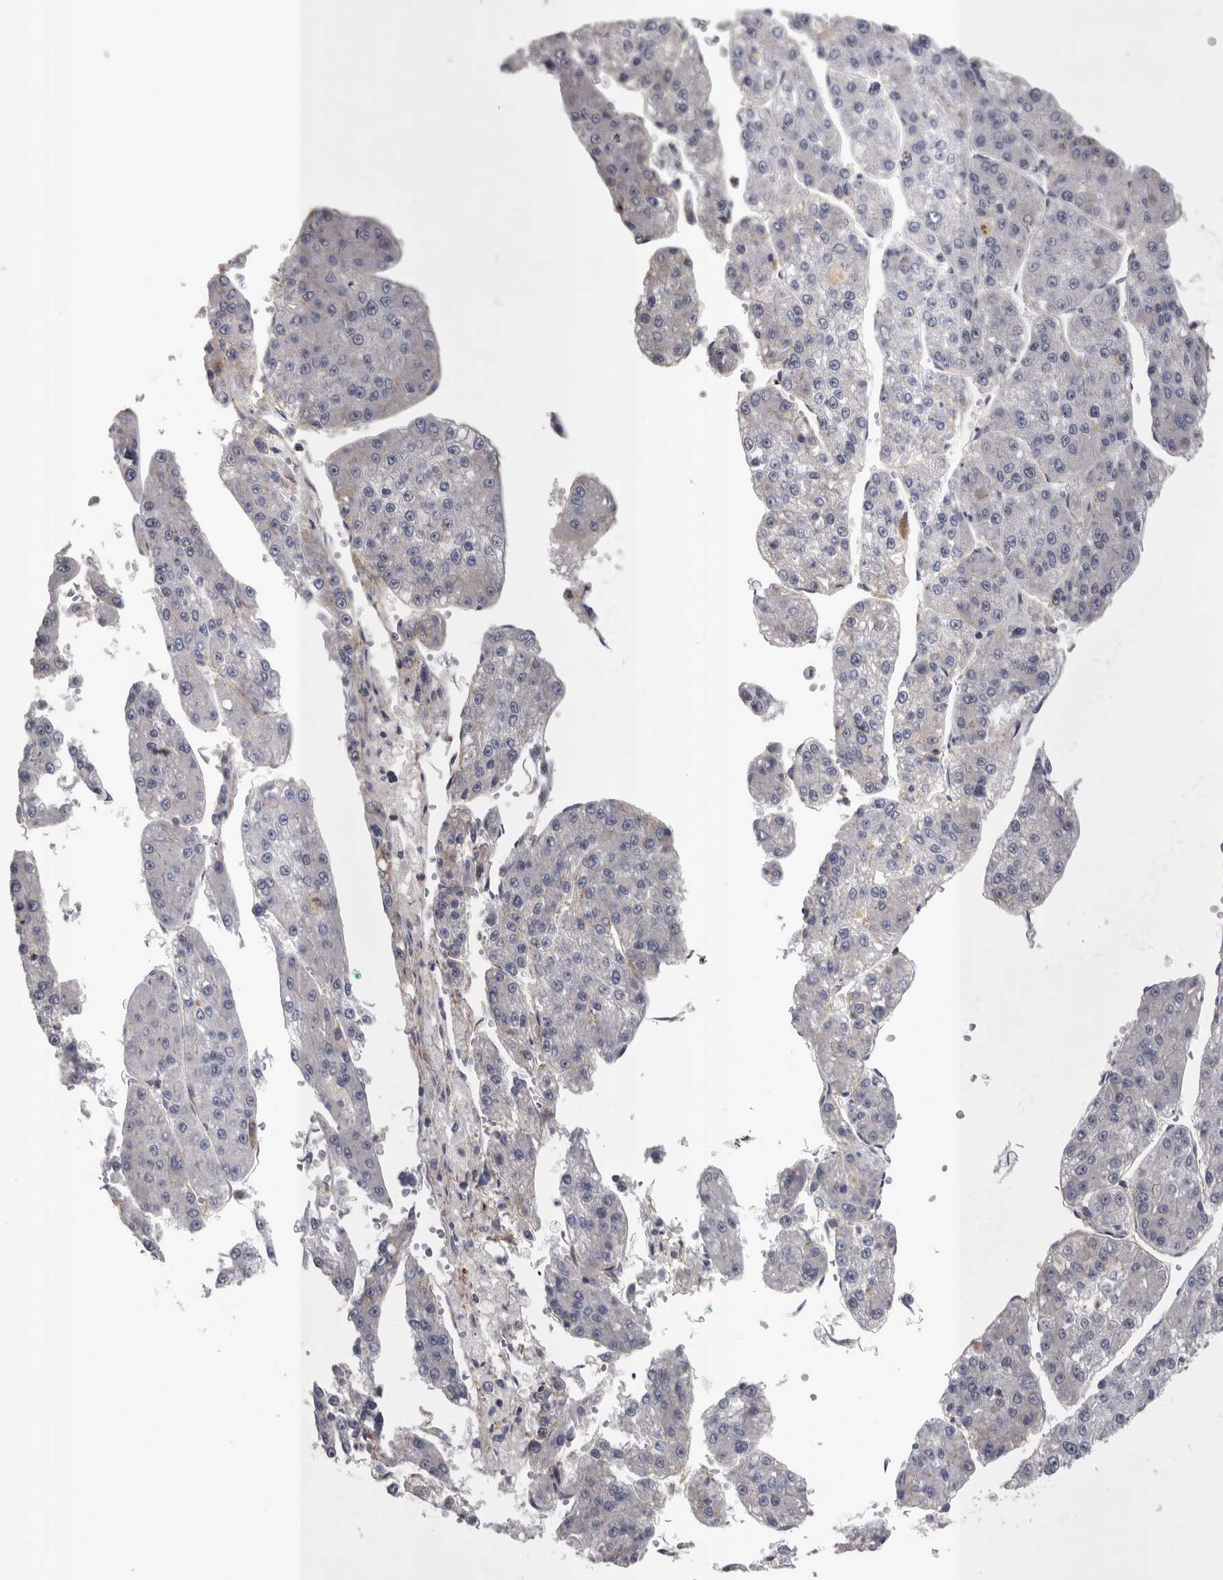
{"staining": {"intensity": "negative", "quantity": "none", "location": "none"}, "tissue": "liver cancer", "cell_type": "Tumor cells", "image_type": "cancer", "snomed": [{"axis": "morphology", "description": "Carcinoma, Hepatocellular, NOS"}, {"axis": "topography", "description": "Liver"}], "caption": "A high-resolution histopathology image shows immunohistochemistry (IHC) staining of liver hepatocellular carcinoma, which demonstrates no significant expression in tumor cells. The staining was performed using DAB (3,3'-diaminobenzidine) to visualize the protein expression in brown, while the nuclei were stained in blue with hematoxylin (Magnification: 20x).", "gene": "LYZL6", "patient": {"sex": "female", "age": 73}}